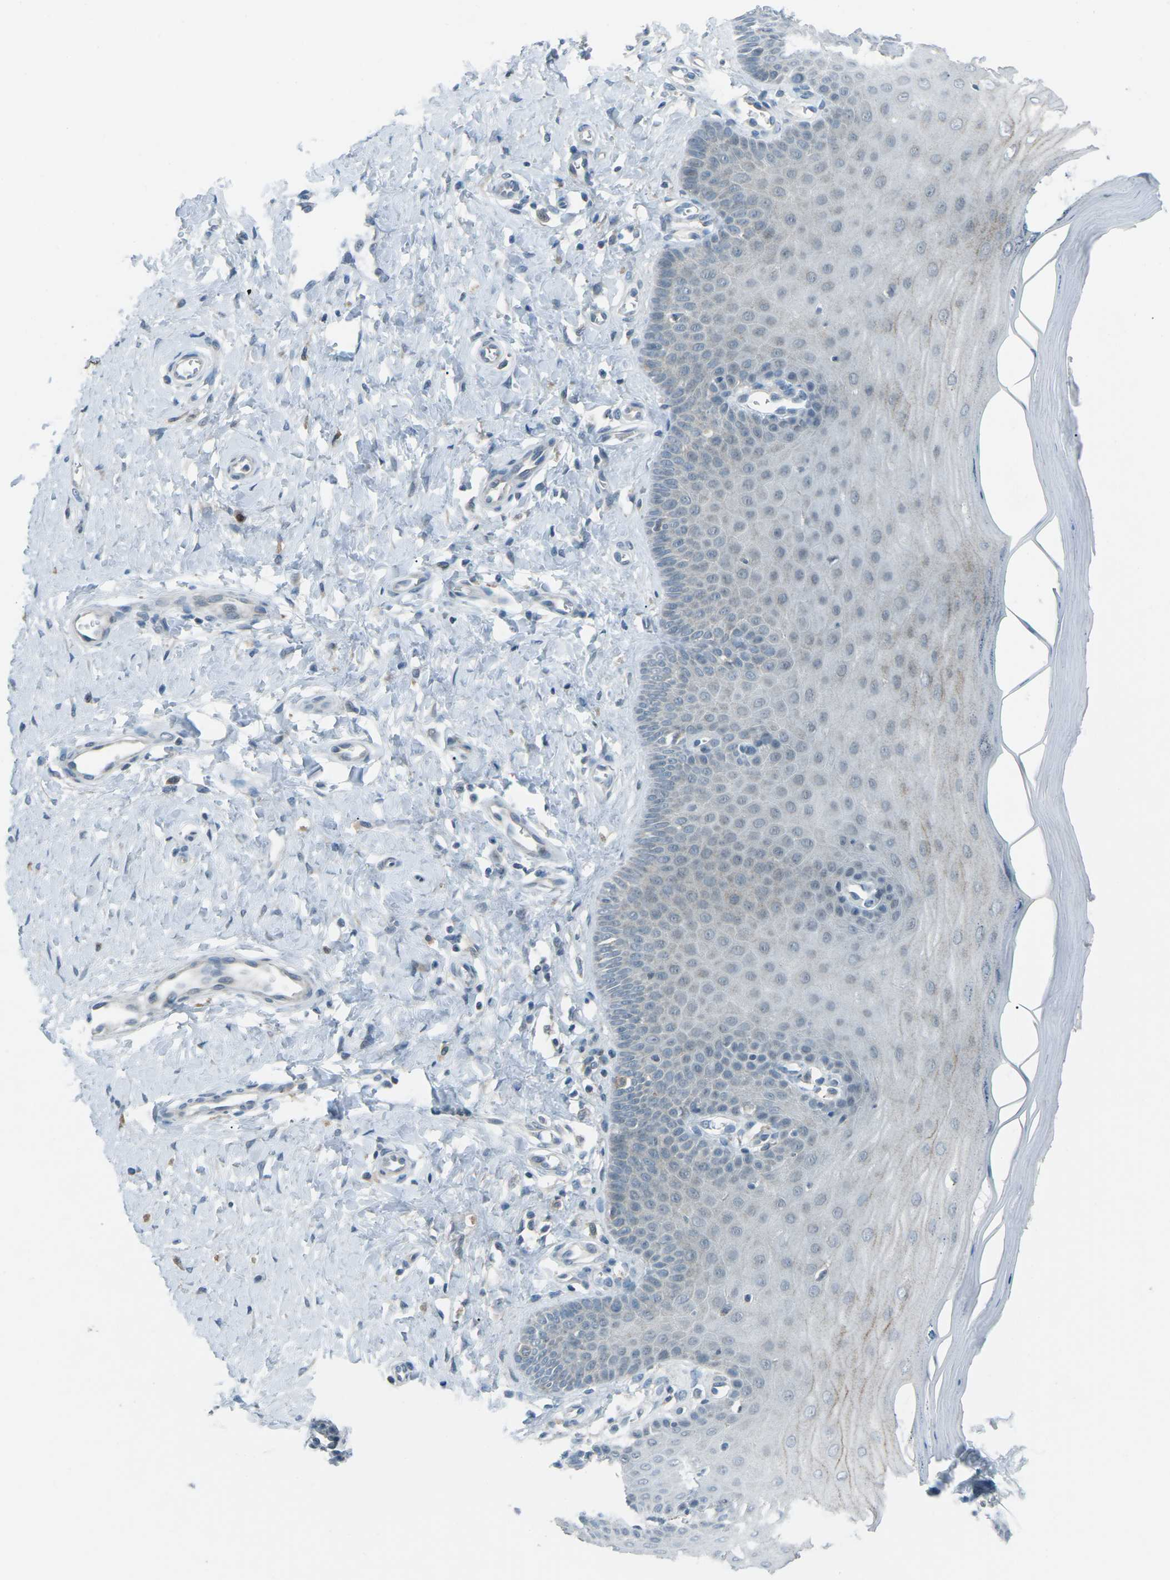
{"staining": {"intensity": "negative", "quantity": "none", "location": "none"}, "tissue": "cervix", "cell_type": "Squamous epithelial cells", "image_type": "normal", "snomed": [{"axis": "morphology", "description": "Normal tissue, NOS"}, {"axis": "topography", "description": "Cervix"}], "caption": "This is a photomicrograph of immunohistochemistry staining of normal cervix, which shows no staining in squamous epithelial cells.", "gene": "PRKCA", "patient": {"sex": "female", "age": 55}}